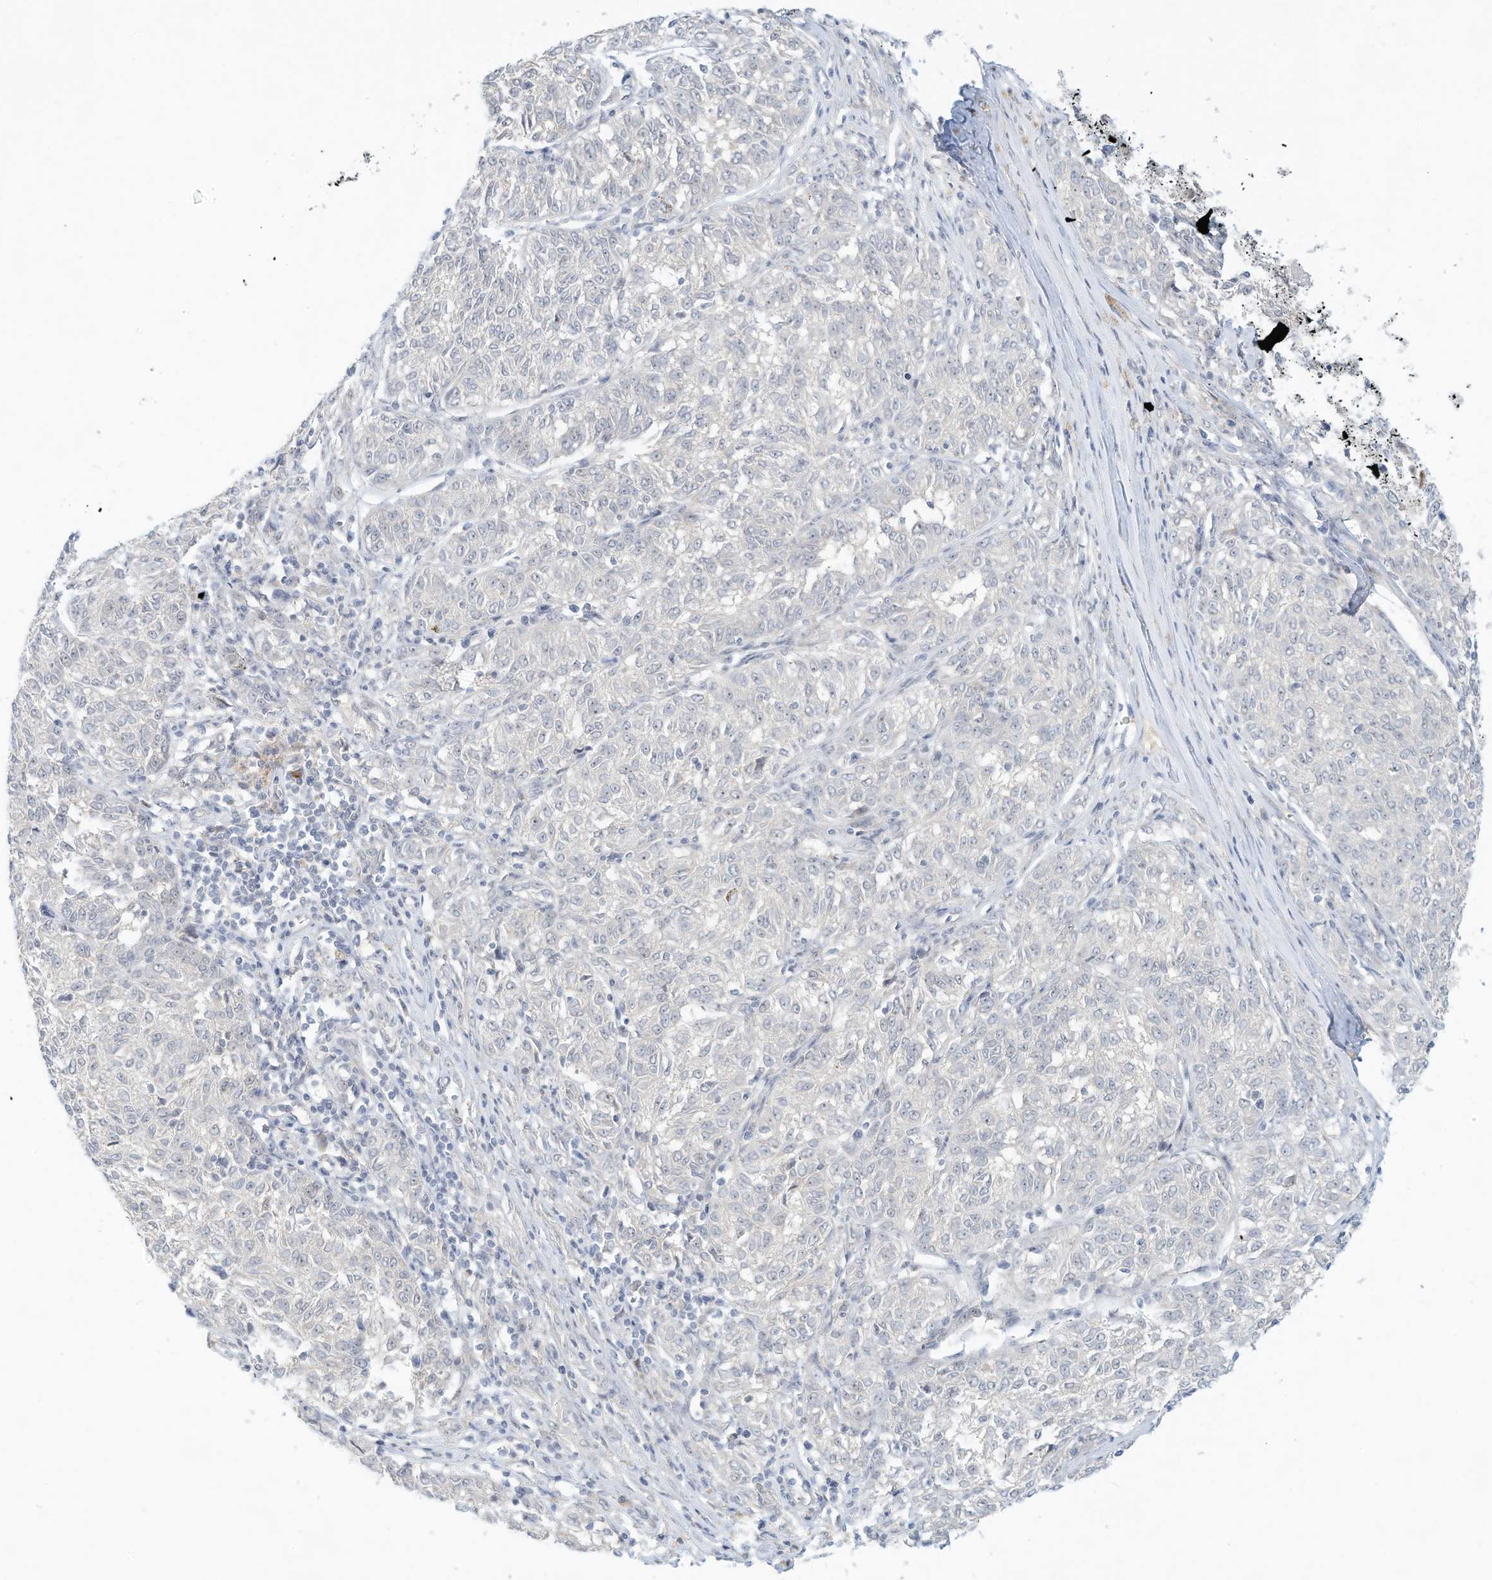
{"staining": {"intensity": "negative", "quantity": "none", "location": "none"}, "tissue": "melanoma", "cell_type": "Tumor cells", "image_type": "cancer", "snomed": [{"axis": "morphology", "description": "Malignant melanoma, NOS"}, {"axis": "topography", "description": "Skin"}], "caption": "The immunohistochemistry (IHC) photomicrograph has no significant expression in tumor cells of melanoma tissue. (DAB (3,3'-diaminobenzidine) IHC, high magnification).", "gene": "PAK6", "patient": {"sex": "female", "age": 72}}